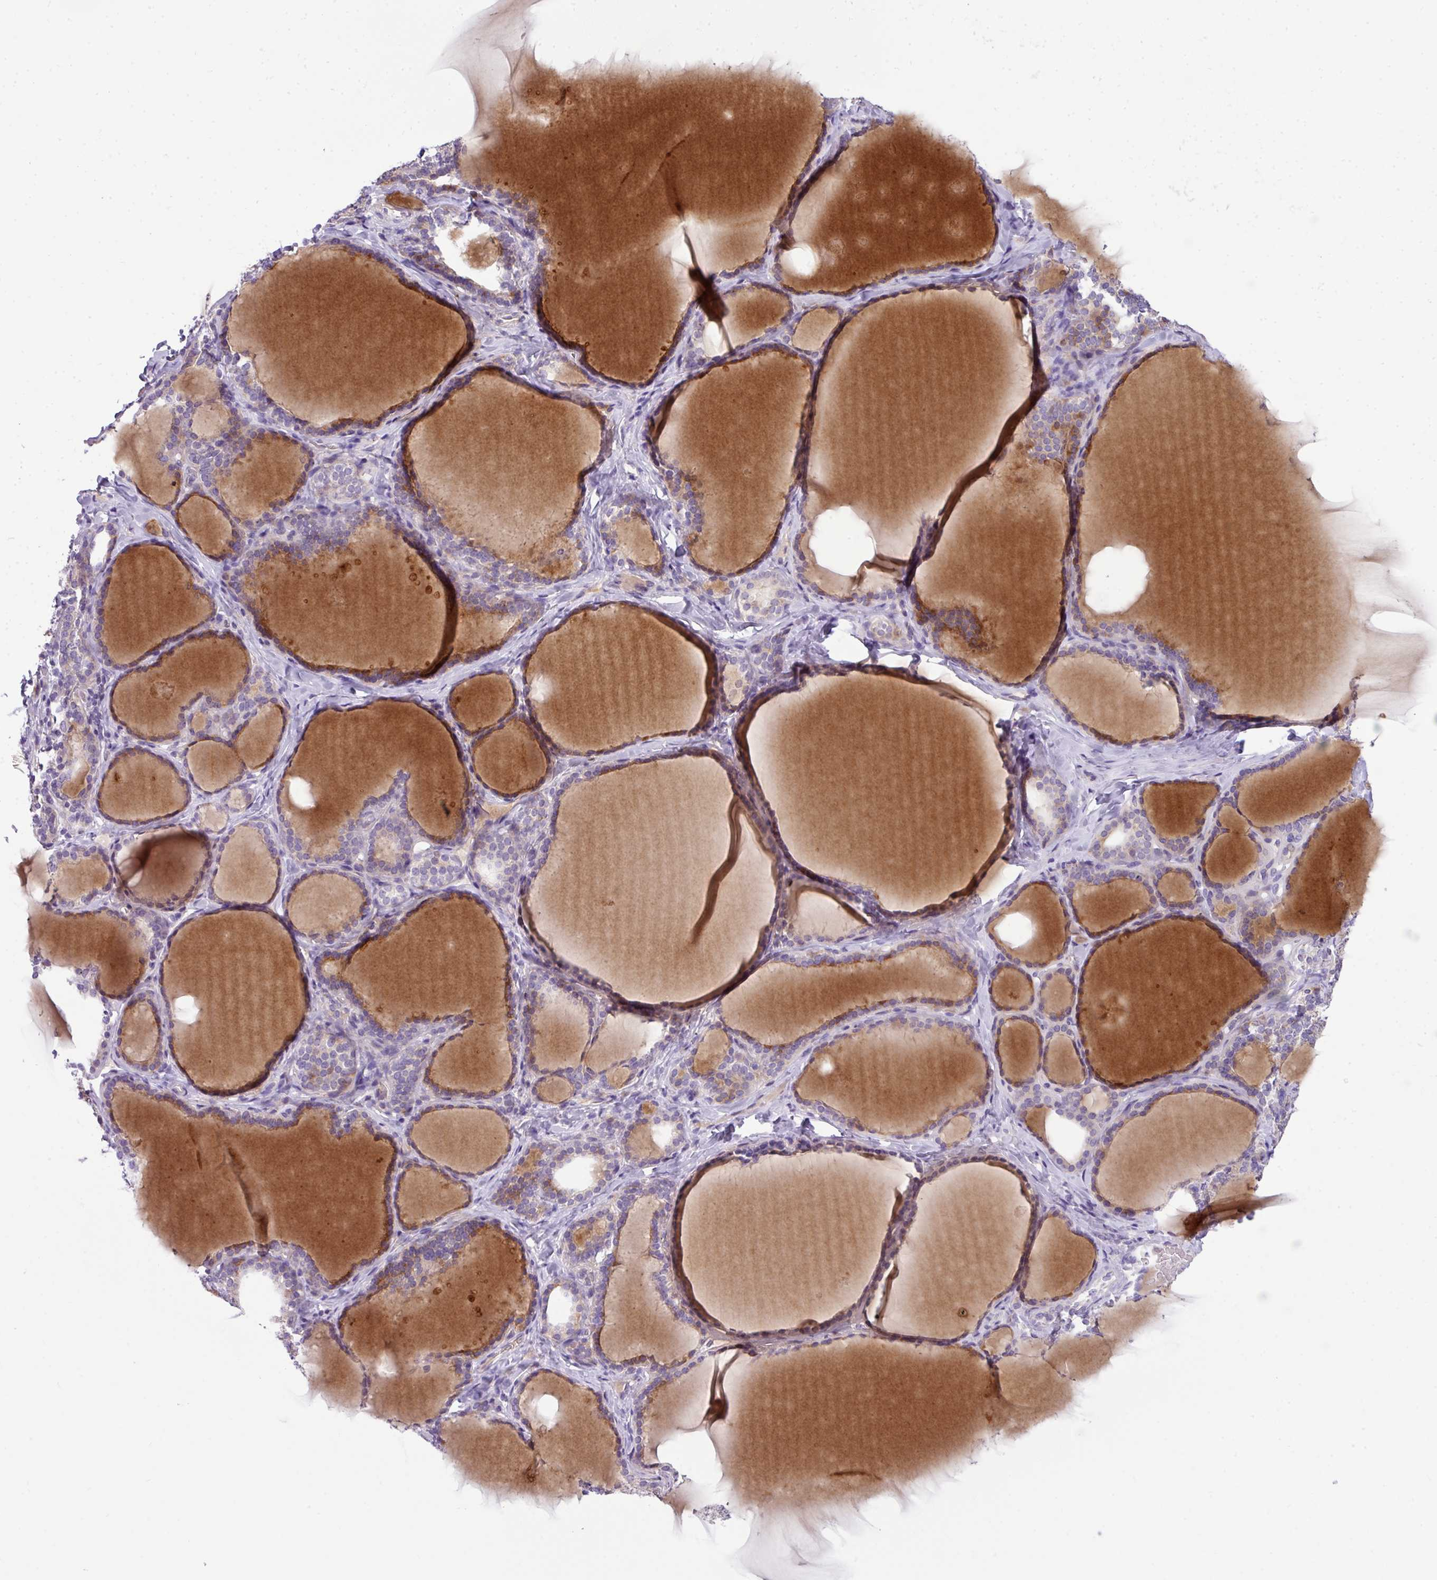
{"staining": {"intensity": "moderate", "quantity": "25%-75%", "location": "cytoplasmic/membranous"}, "tissue": "thyroid gland", "cell_type": "Glandular cells", "image_type": "normal", "snomed": [{"axis": "morphology", "description": "Normal tissue, NOS"}, {"axis": "topography", "description": "Thyroid gland"}], "caption": "Brown immunohistochemical staining in benign human thyroid gland shows moderate cytoplasmic/membranous staining in about 25%-75% of glandular cells.", "gene": "PIK3R5", "patient": {"sex": "female", "age": 31}}